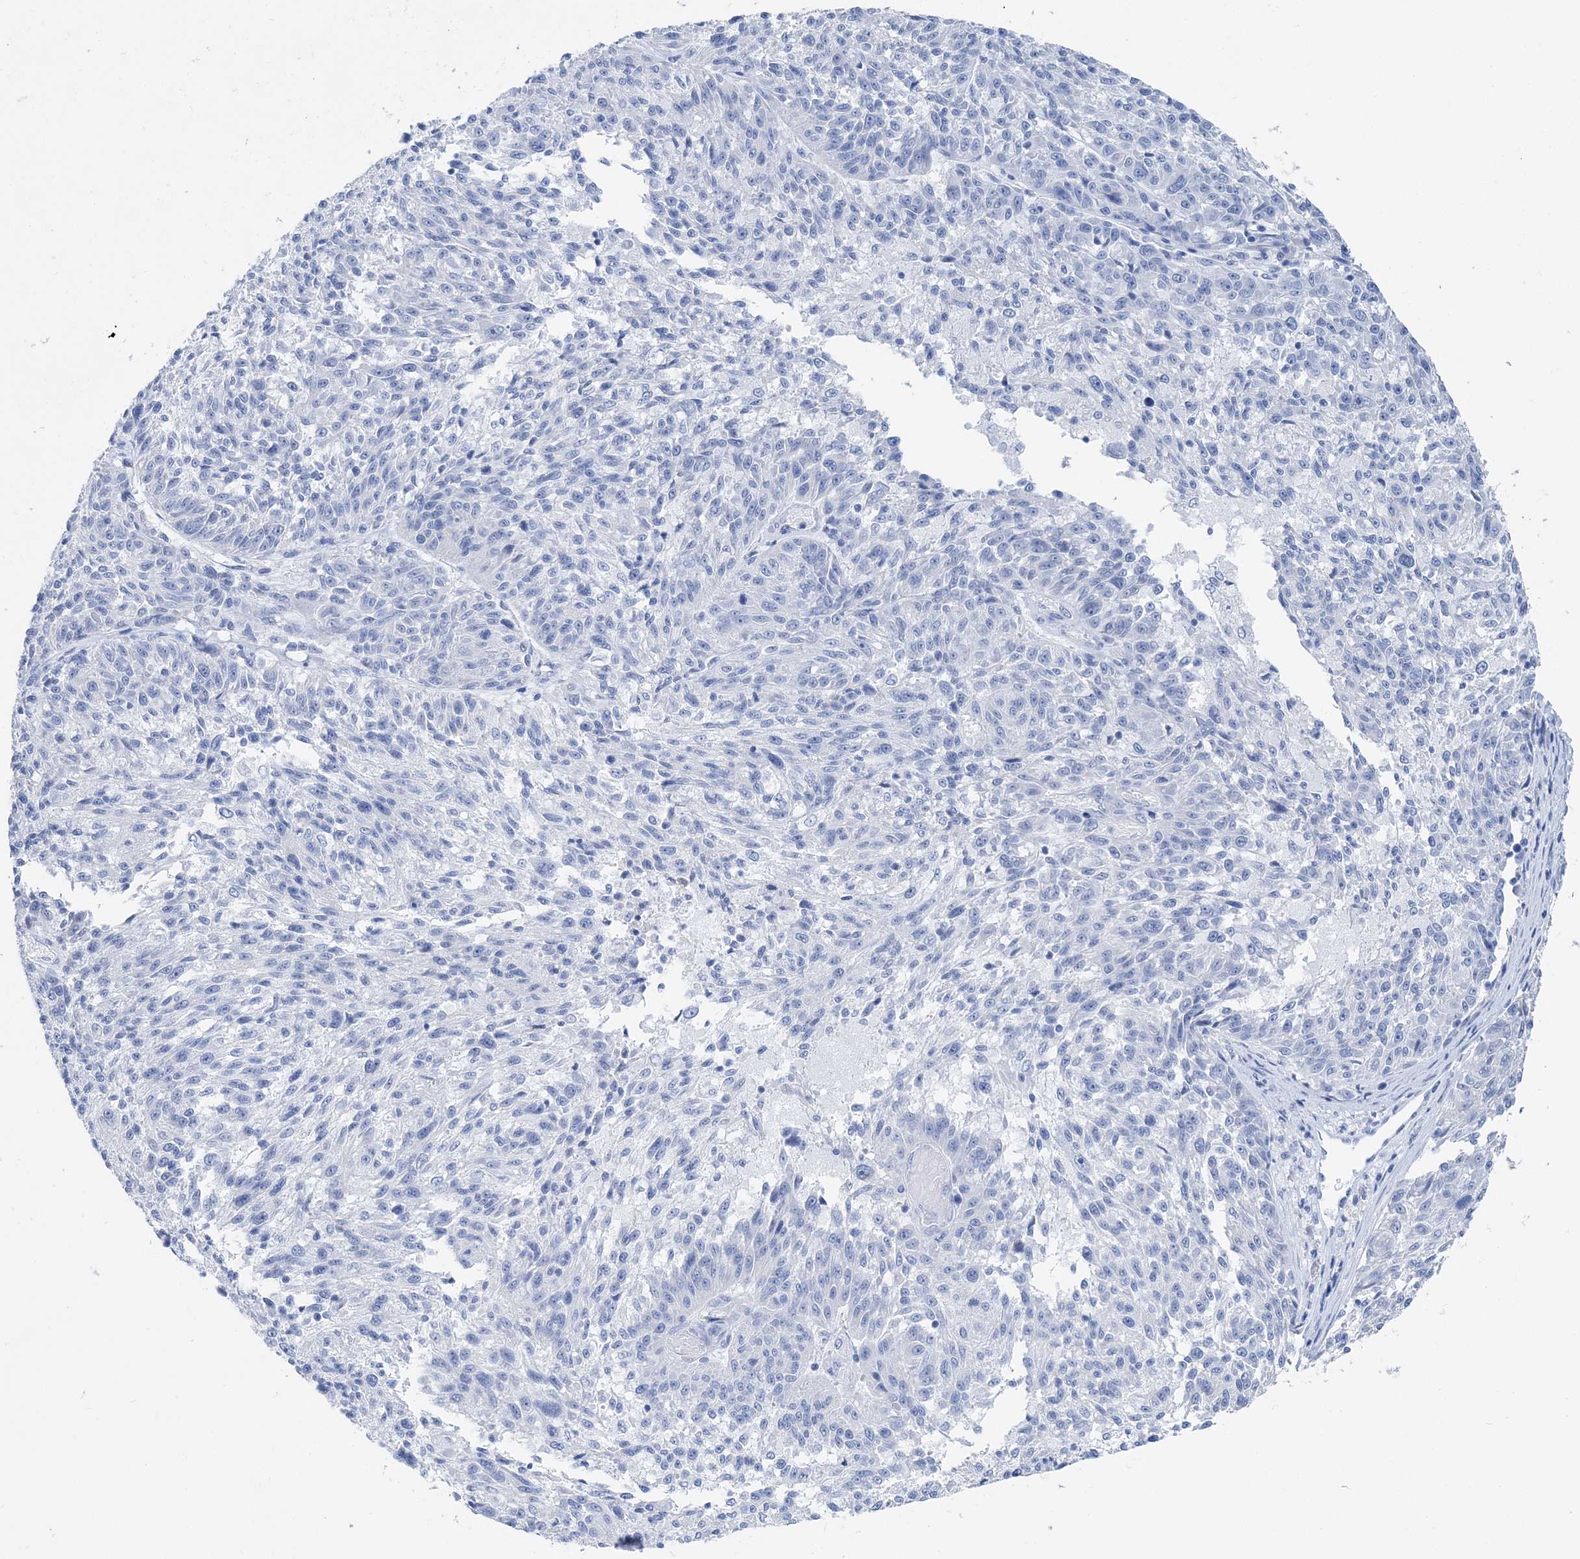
{"staining": {"intensity": "negative", "quantity": "none", "location": "none"}, "tissue": "melanoma", "cell_type": "Tumor cells", "image_type": "cancer", "snomed": [{"axis": "morphology", "description": "Malignant melanoma, NOS"}, {"axis": "topography", "description": "Skin"}], "caption": "Human malignant melanoma stained for a protein using immunohistochemistry (IHC) reveals no positivity in tumor cells.", "gene": "TSPYL6", "patient": {"sex": "male", "age": 53}}